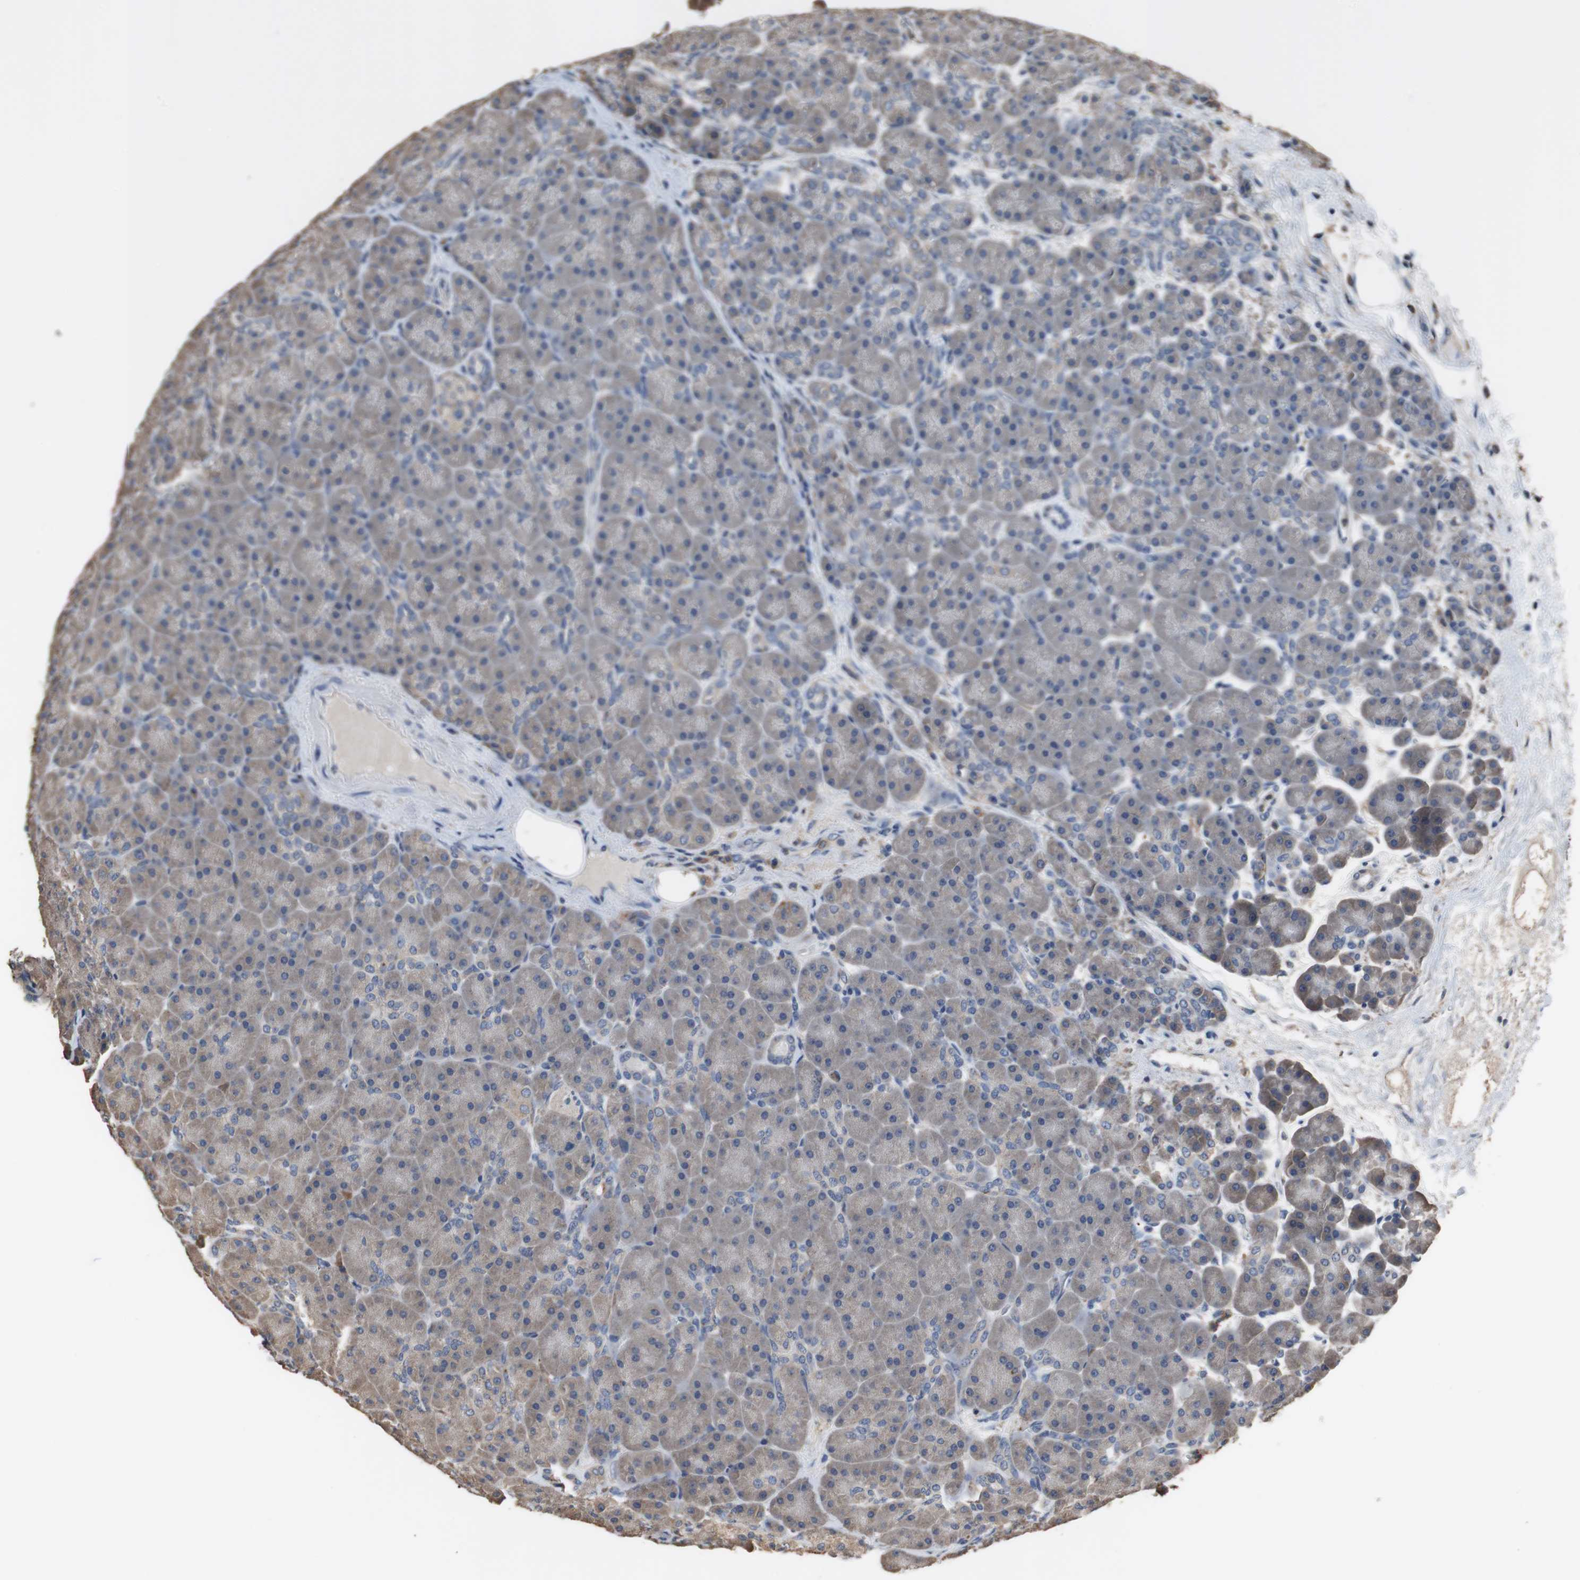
{"staining": {"intensity": "moderate", "quantity": "<25%", "location": "cytoplasmic/membranous"}, "tissue": "pancreas", "cell_type": "Exocrine glandular cells", "image_type": "normal", "snomed": [{"axis": "morphology", "description": "Normal tissue, NOS"}, {"axis": "topography", "description": "Pancreas"}], "caption": "Immunohistochemistry of benign pancreas demonstrates low levels of moderate cytoplasmic/membranous positivity in about <25% of exocrine glandular cells.", "gene": "SCIMP", "patient": {"sex": "male", "age": 66}}